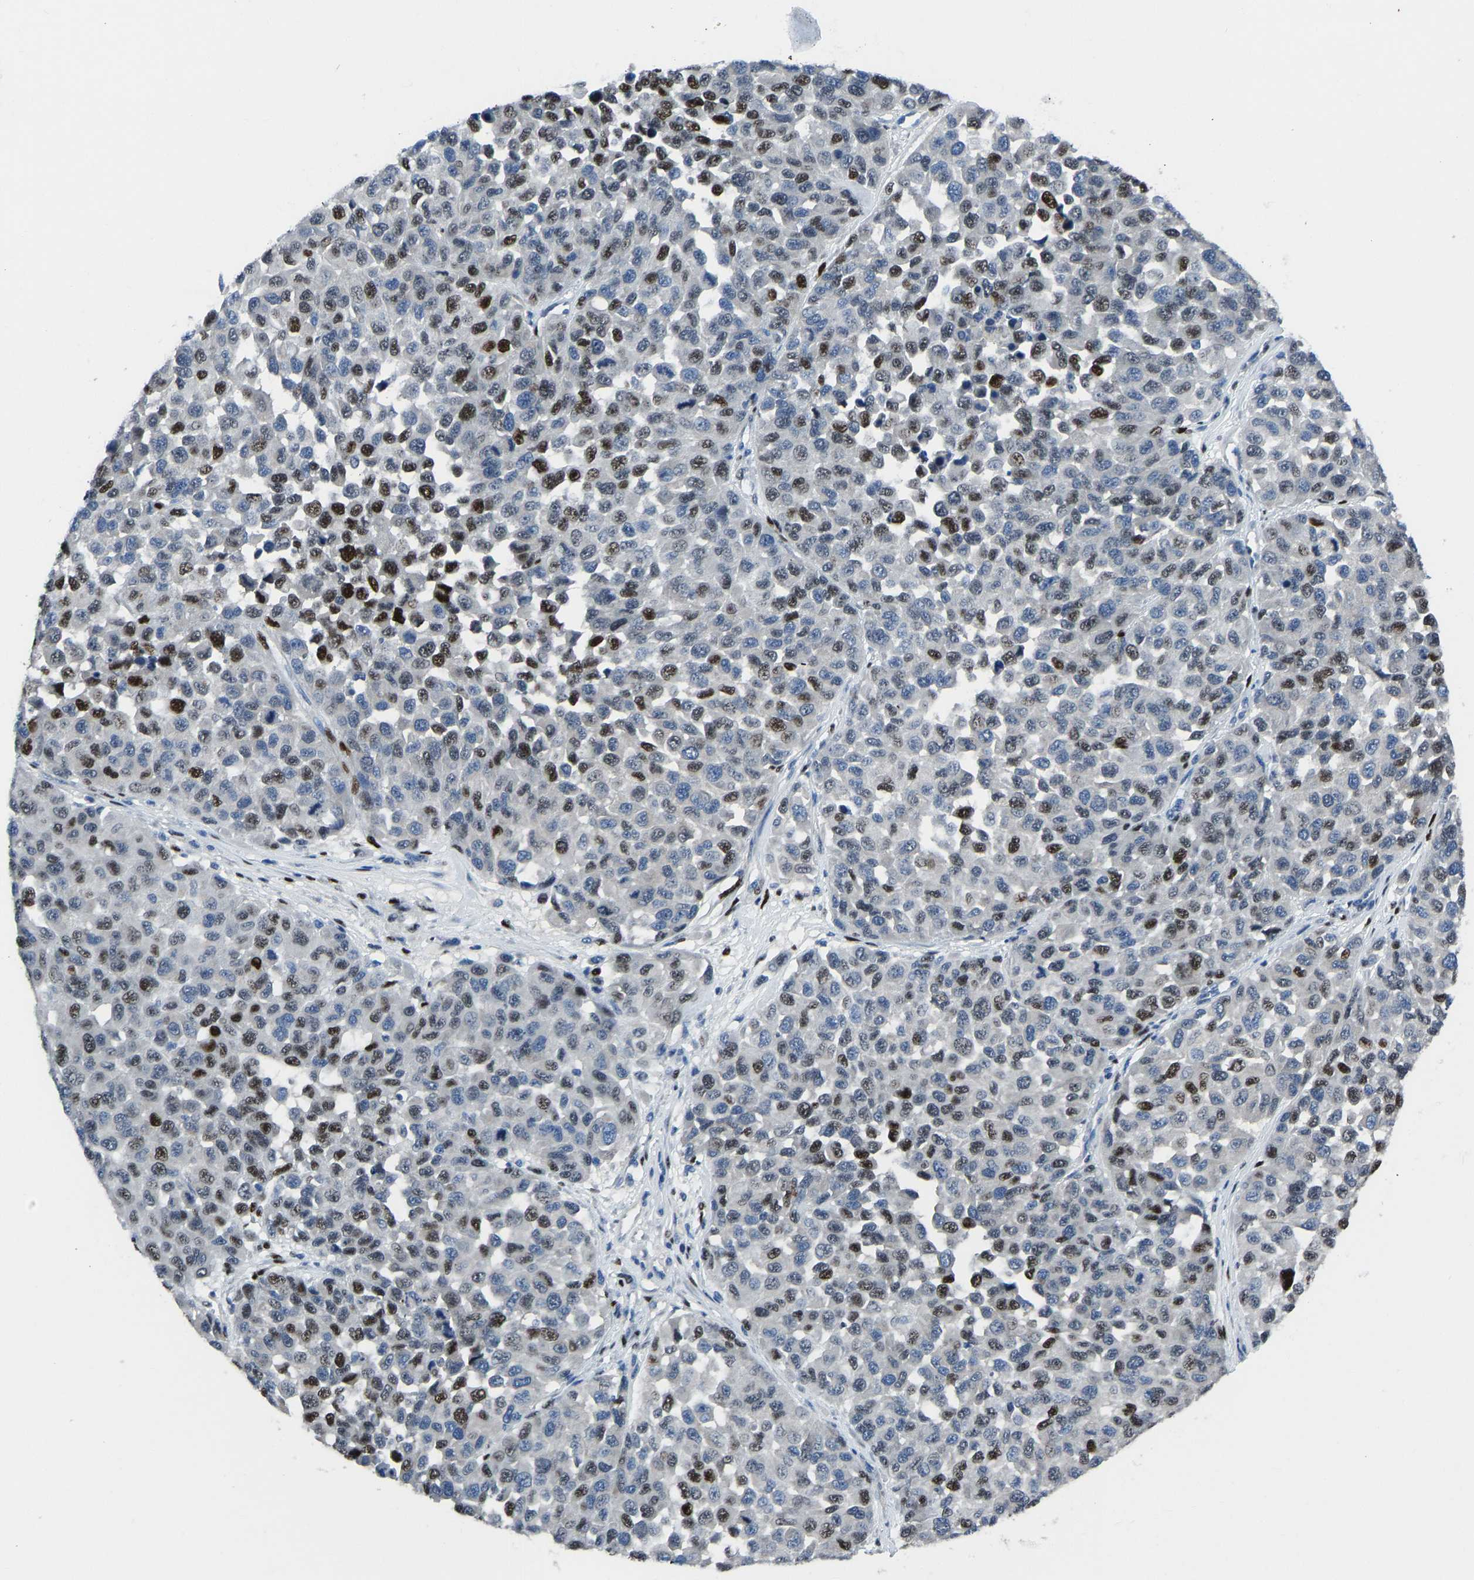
{"staining": {"intensity": "moderate", "quantity": "25%-75%", "location": "nuclear"}, "tissue": "melanoma", "cell_type": "Tumor cells", "image_type": "cancer", "snomed": [{"axis": "morphology", "description": "Malignant melanoma, NOS"}, {"axis": "topography", "description": "Skin"}], "caption": "Moderate nuclear staining for a protein is seen in about 25%-75% of tumor cells of malignant melanoma using immunohistochemistry.", "gene": "EGR1", "patient": {"sex": "male", "age": 62}}